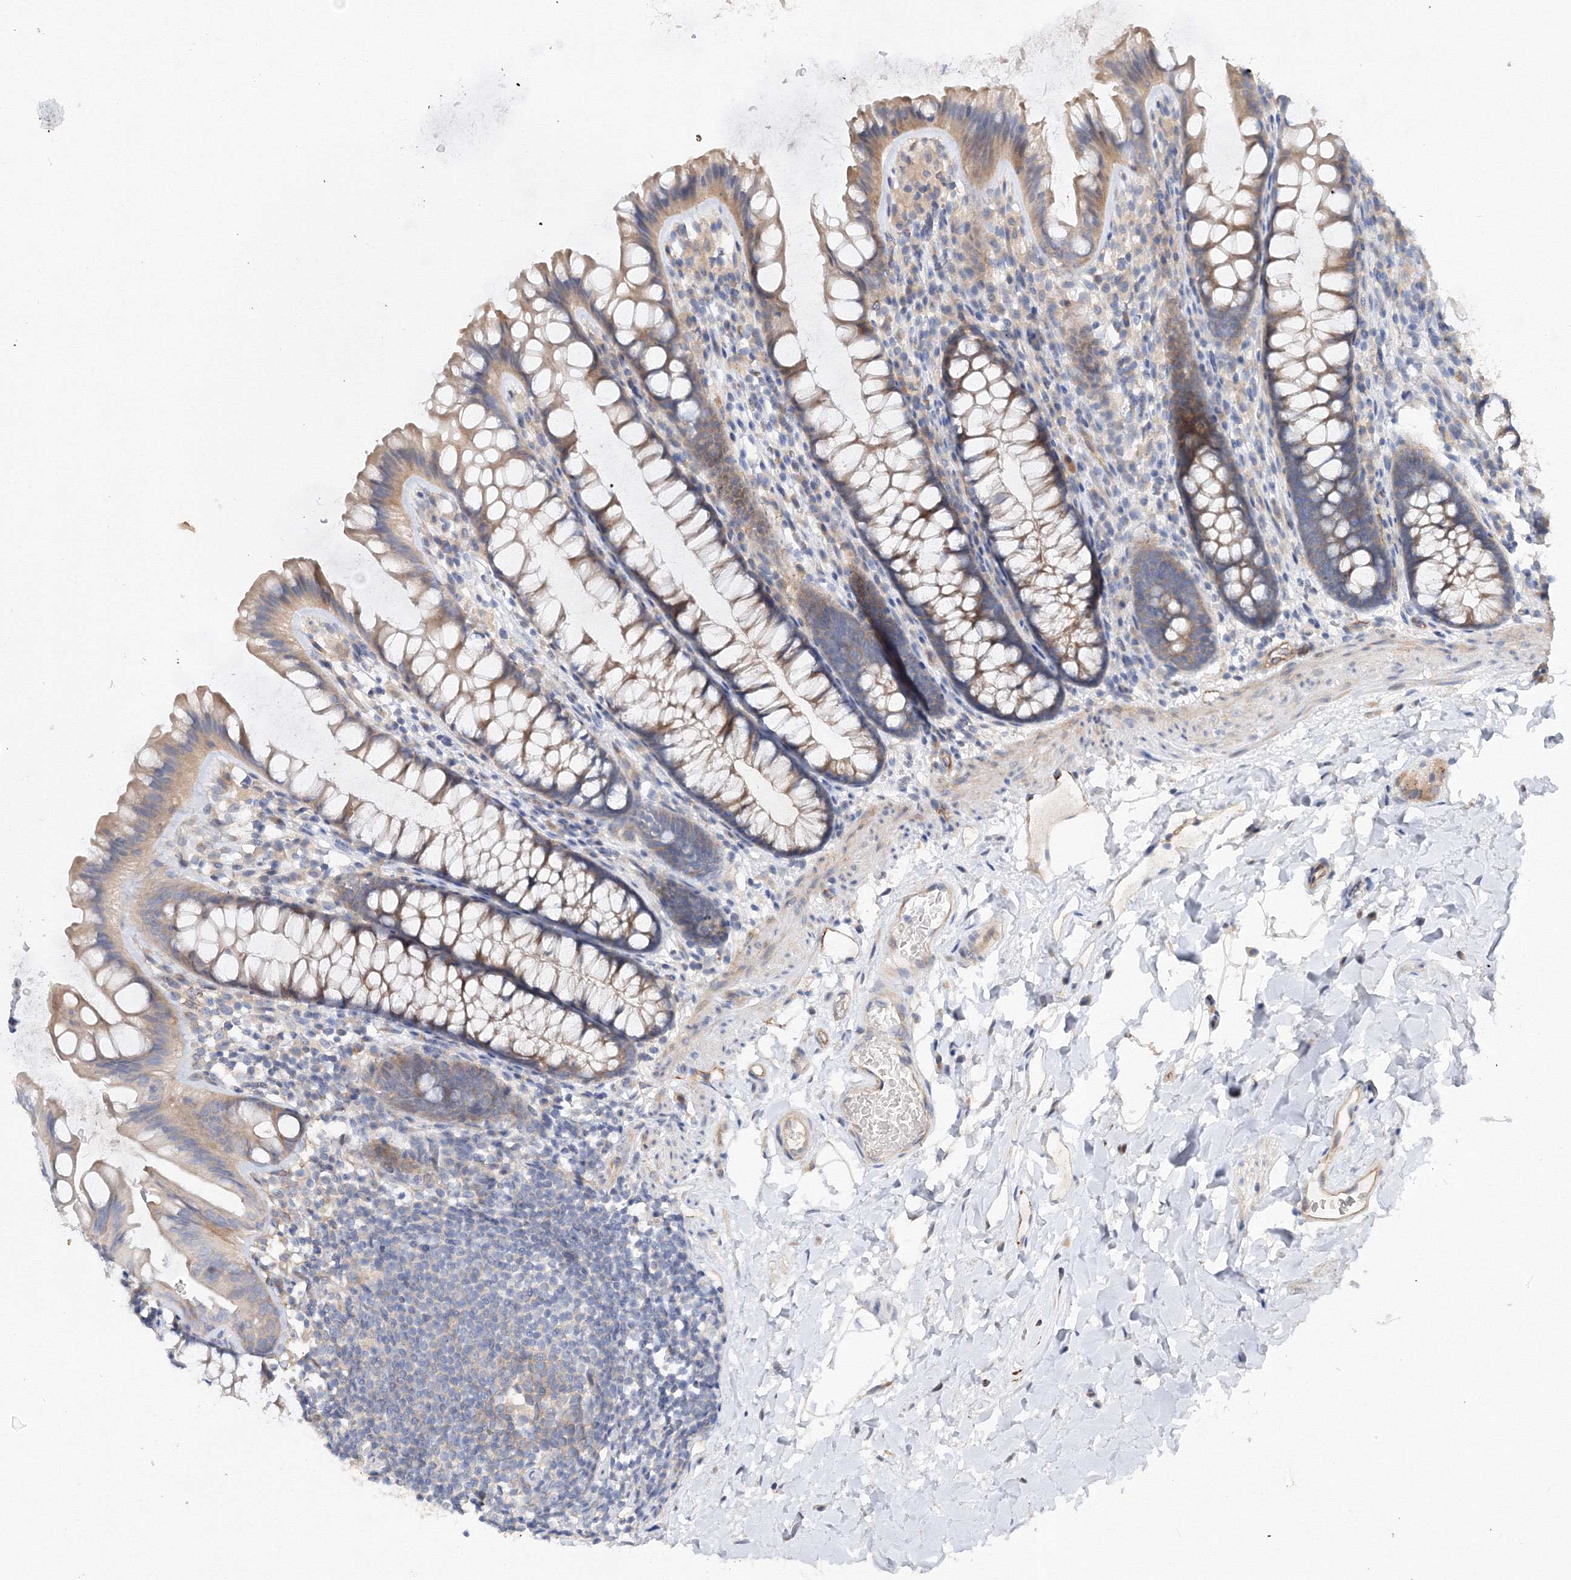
{"staining": {"intensity": "weak", "quantity": "25%-75%", "location": "cytoplasmic/membranous"}, "tissue": "colon", "cell_type": "Endothelial cells", "image_type": "normal", "snomed": [{"axis": "morphology", "description": "Normal tissue, NOS"}, {"axis": "topography", "description": "Colon"}], "caption": "About 25%-75% of endothelial cells in unremarkable human colon show weak cytoplasmic/membranous protein positivity as visualized by brown immunohistochemical staining.", "gene": "DIS3L2", "patient": {"sex": "female", "age": 62}}